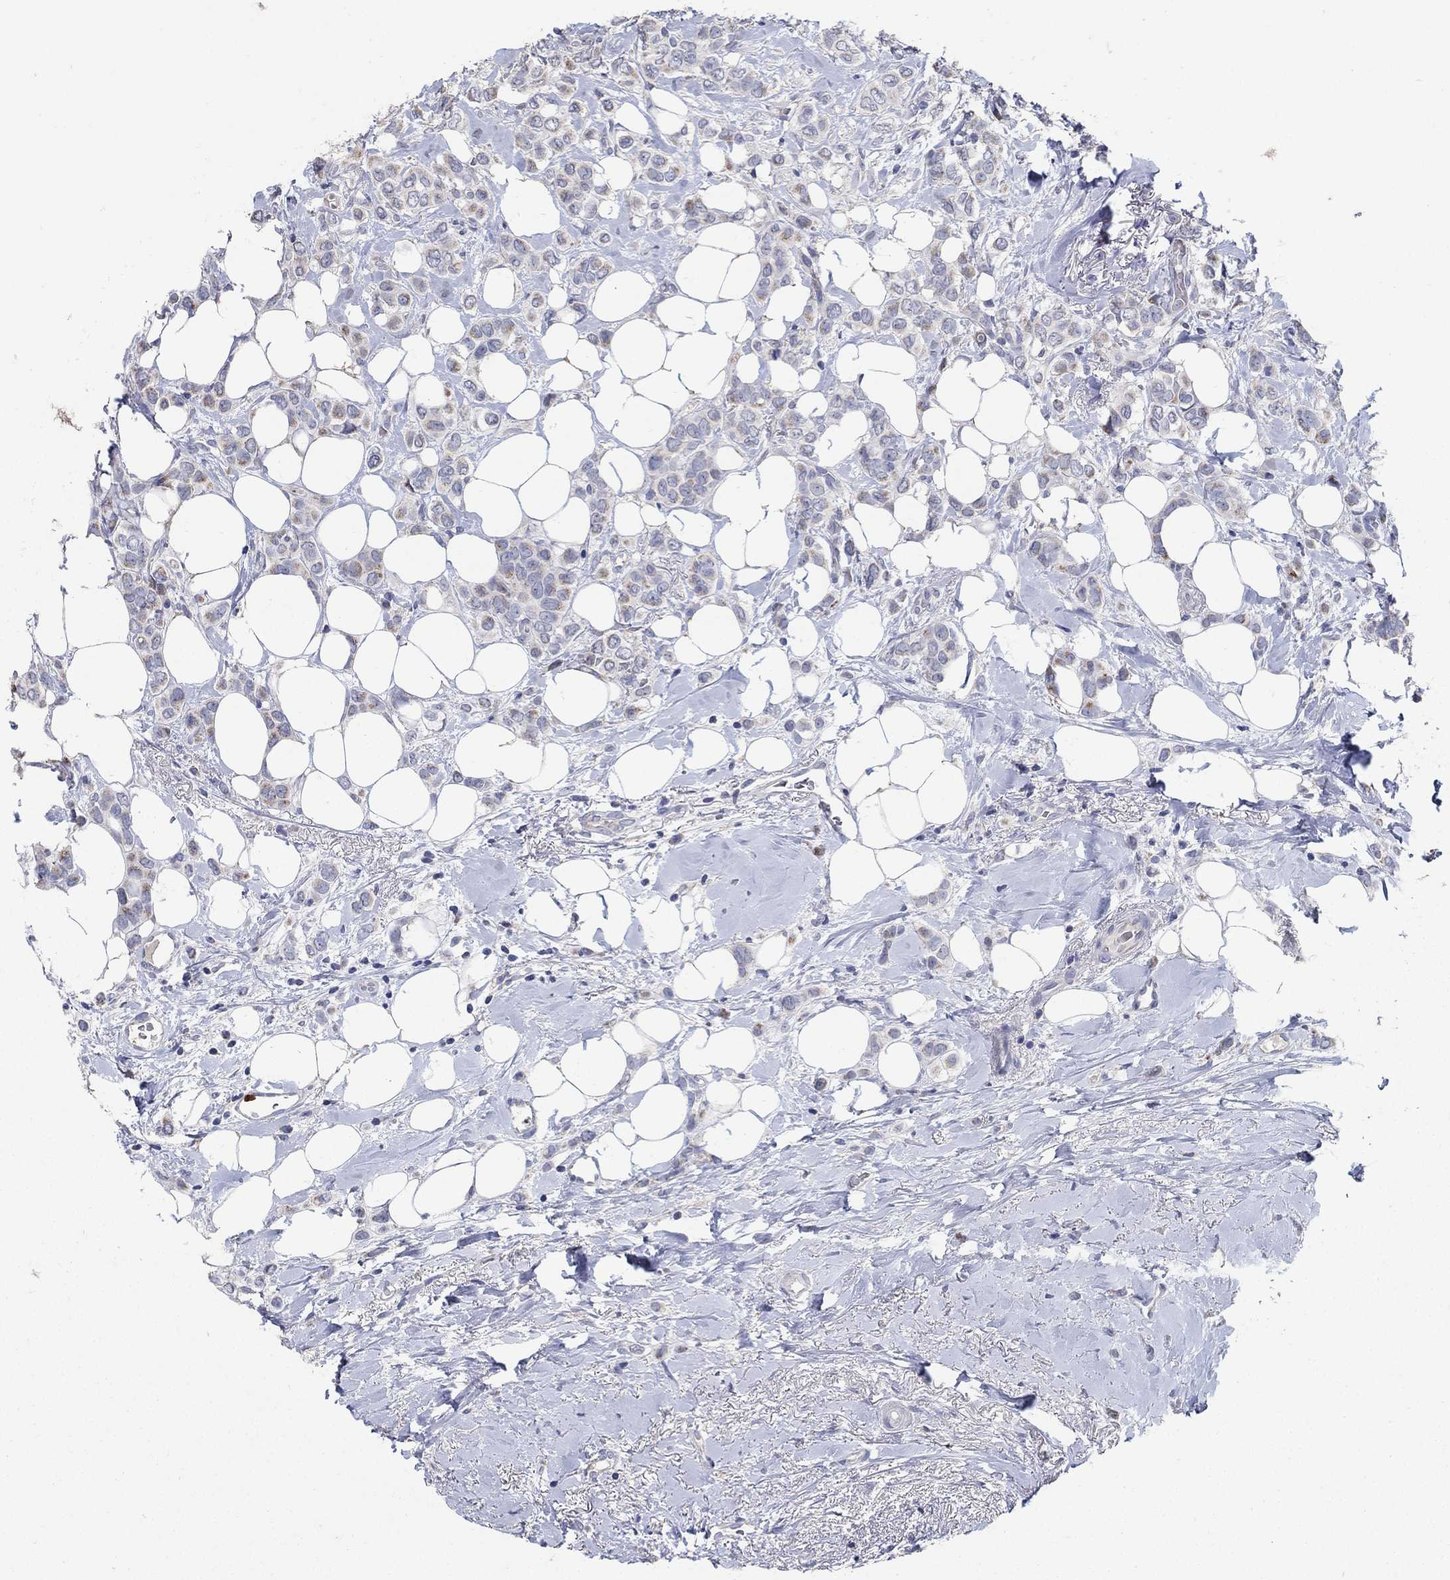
{"staining": {"intensity": "weak", "quantity": "25%-75%", "location": "cytoplasmic/membranous"}, "tissue": "breast cancer", "cell_type": "Tumor cells", "image_type": "cancer", "snomed": [{"axis": "morphology", "description": "Lobular carcinoma"}, {"axis": "topography", "description": "Breast"}], "caption": "Brown immunohistochemical staining in breast cancer displays weak cytoplasmic/membranous expression in about 25%-75% of tumor cells. Immunohistochemistry stains the protein of interest in brown and the nuclei are stained blue.", "gene": "HMX2", "patient": {"sex": "female", "age": 66}}